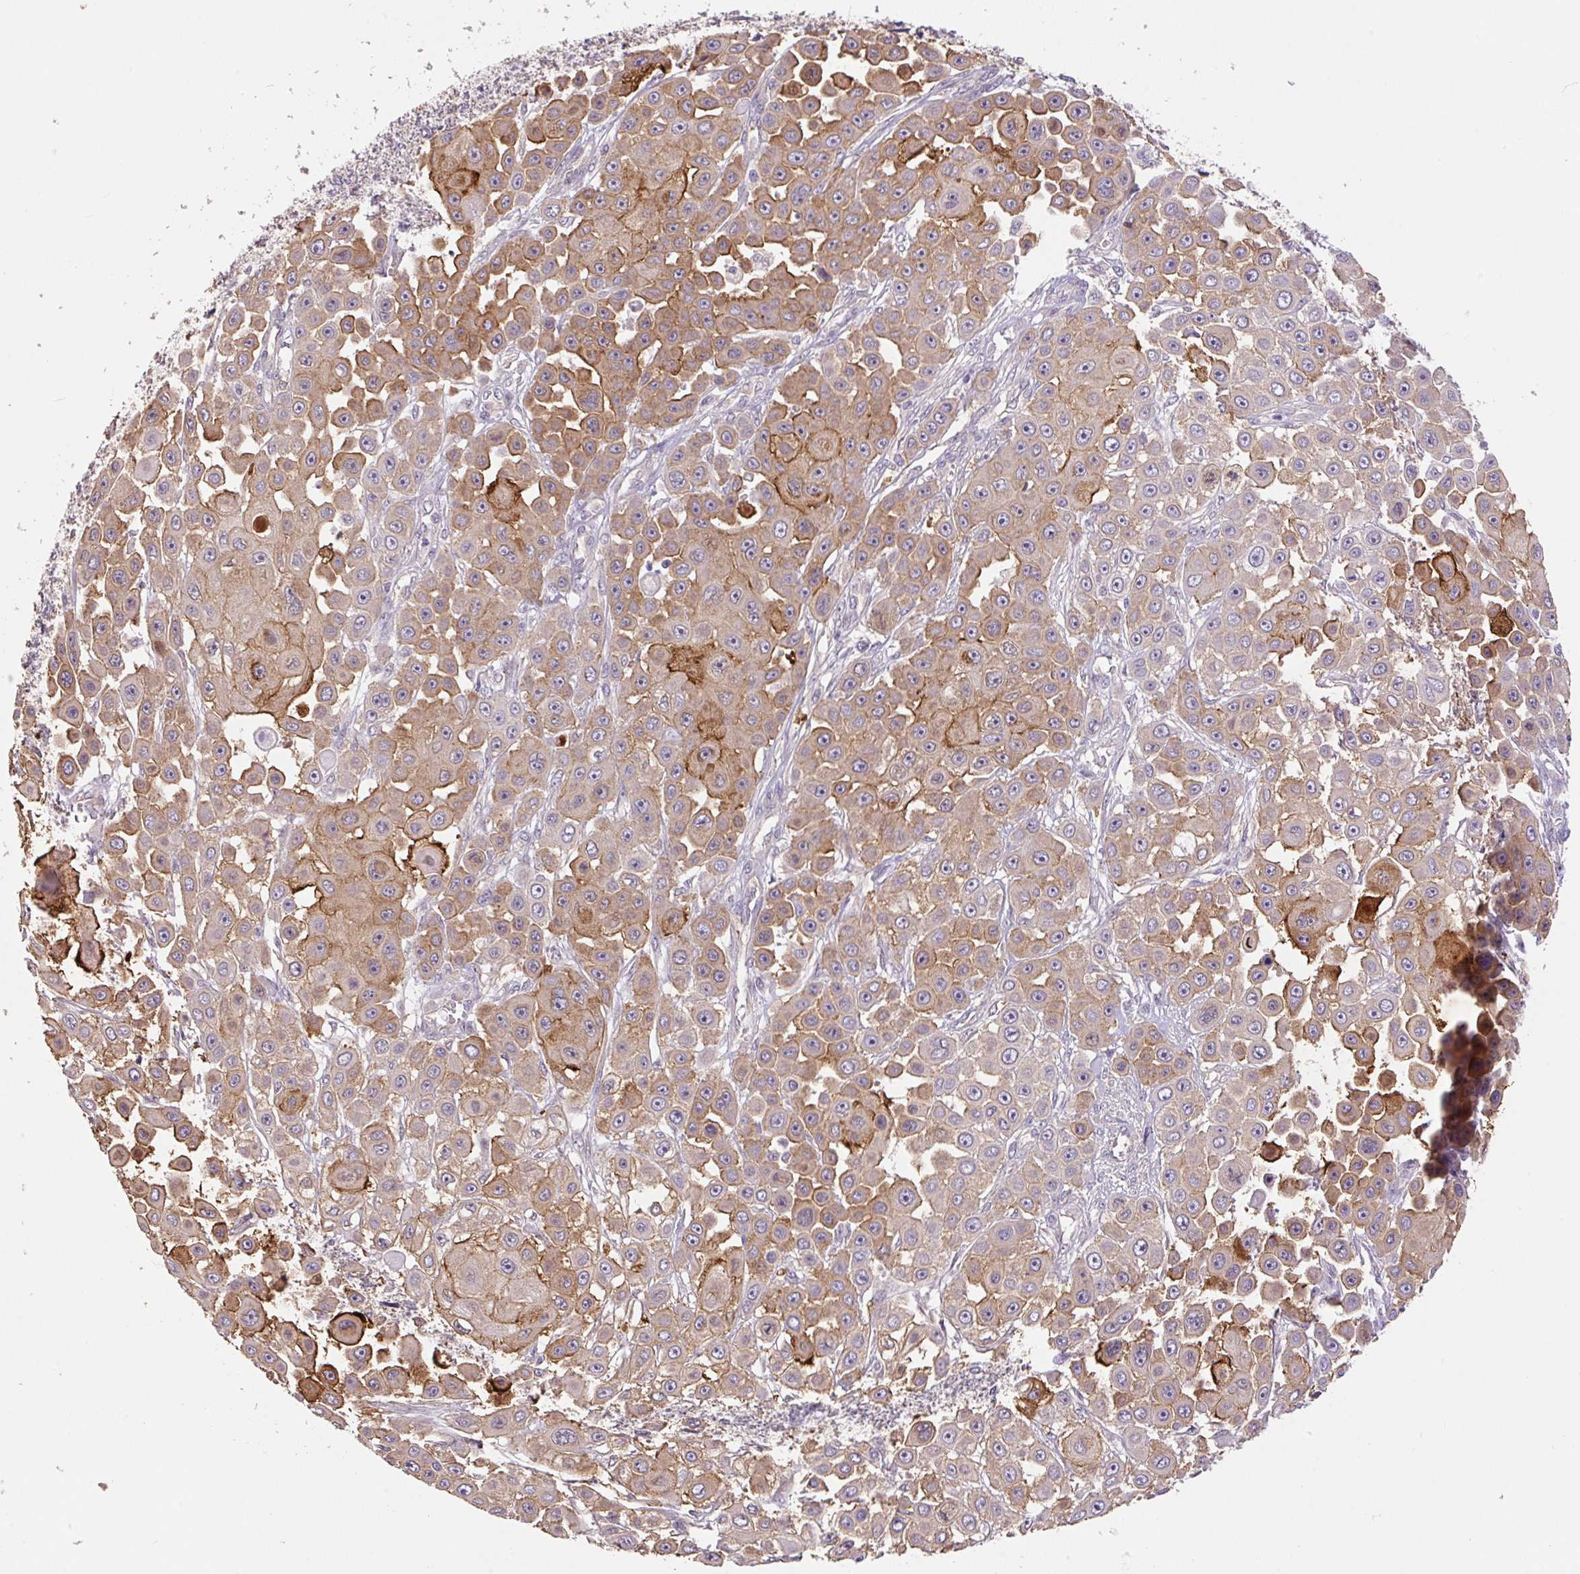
{"staining": {"intensity": "moderate", "quantity": ">75%", "location": "cytoplasmic/membranous"}, "tissue": "skin cancer", "cell_type": "Tumor cells", "image_type": "cancer", "snomed": [{"axis": "morphology", "description": "Squamous cell carcinoma, NOS"}, {"axis": "topography", "description": "Skin"}], "caption": "IHC photomicrograph of neoplastic tissue: skin cancer (squamous cell carcinoma) stained using immunohistochemistry (IHC) demonstrates medium levels of moderate protein expression localized specifically in the cytoplasmic/membranous of tumor cells, appearing as a cytoplasmic/membranous brown color.", "gene": "COX8A", "patient": {"sex": "male", "age": 67}}